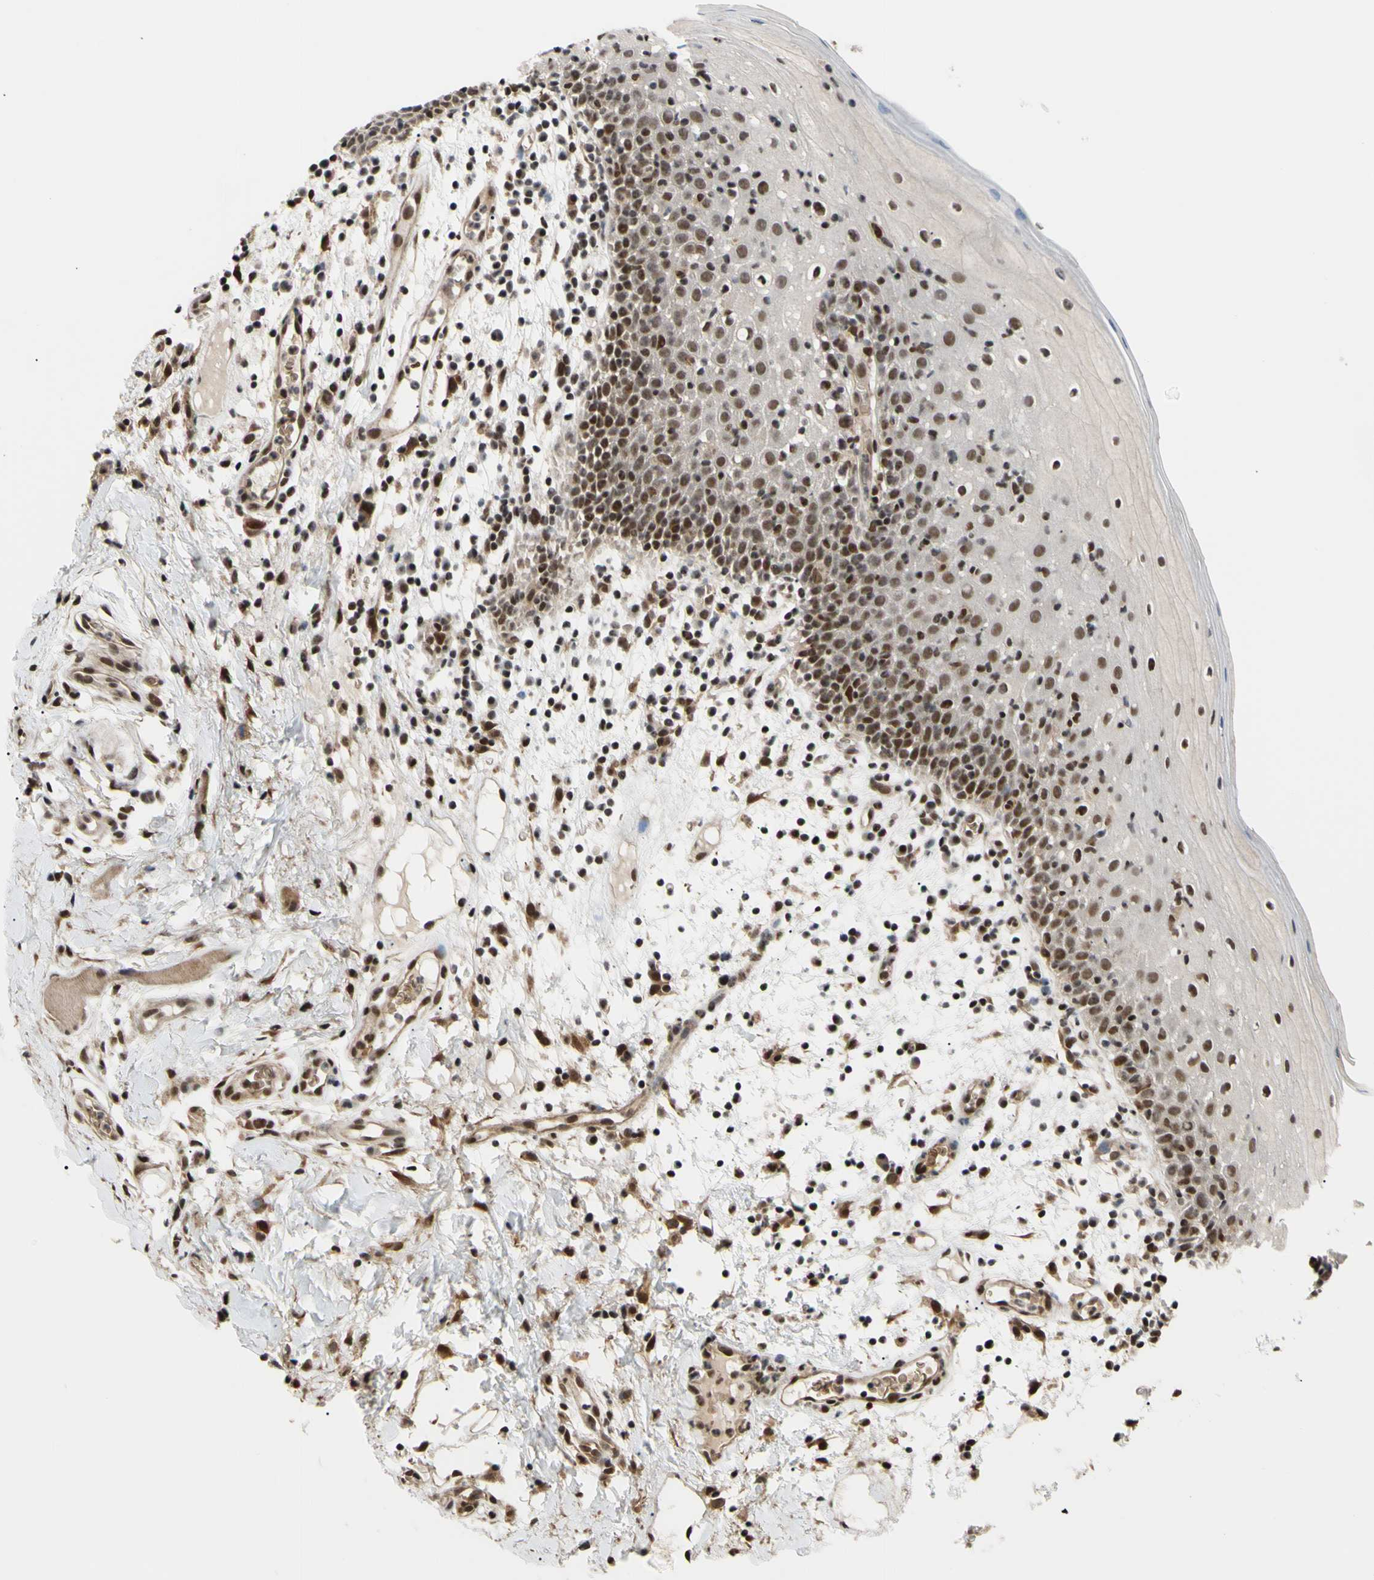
{"staining": {"intensity": "moderate", "quantity": ">75%", "location": "nuclear"}, "tissue": "oral mucosa", "cell_type": "Squamous epithelial cells", "image_type": "normal", "snomed": [{"axis": "morphology", "description": "Normal tissue, NOS"}, {"axis": "morphology", "description": "Squamous cell carcinoma, NOS"}, {"axis": "topography", "description": "Skeletal muscle"}, {"axis": "topography", "description": "Oral tissue"}], "caption": "Protein staining of normal oral mucosa demonstrates moderate nuclear expression in approximately >75% of squamous epithelial cells. The staining was performed using DAB to visualize the protein expression in brown, while the nuclei were stained in blue with hematoxylin (Magnification: 20x).", "gene": "THAP12", "patient": {"sex": "male", "age": 71}}